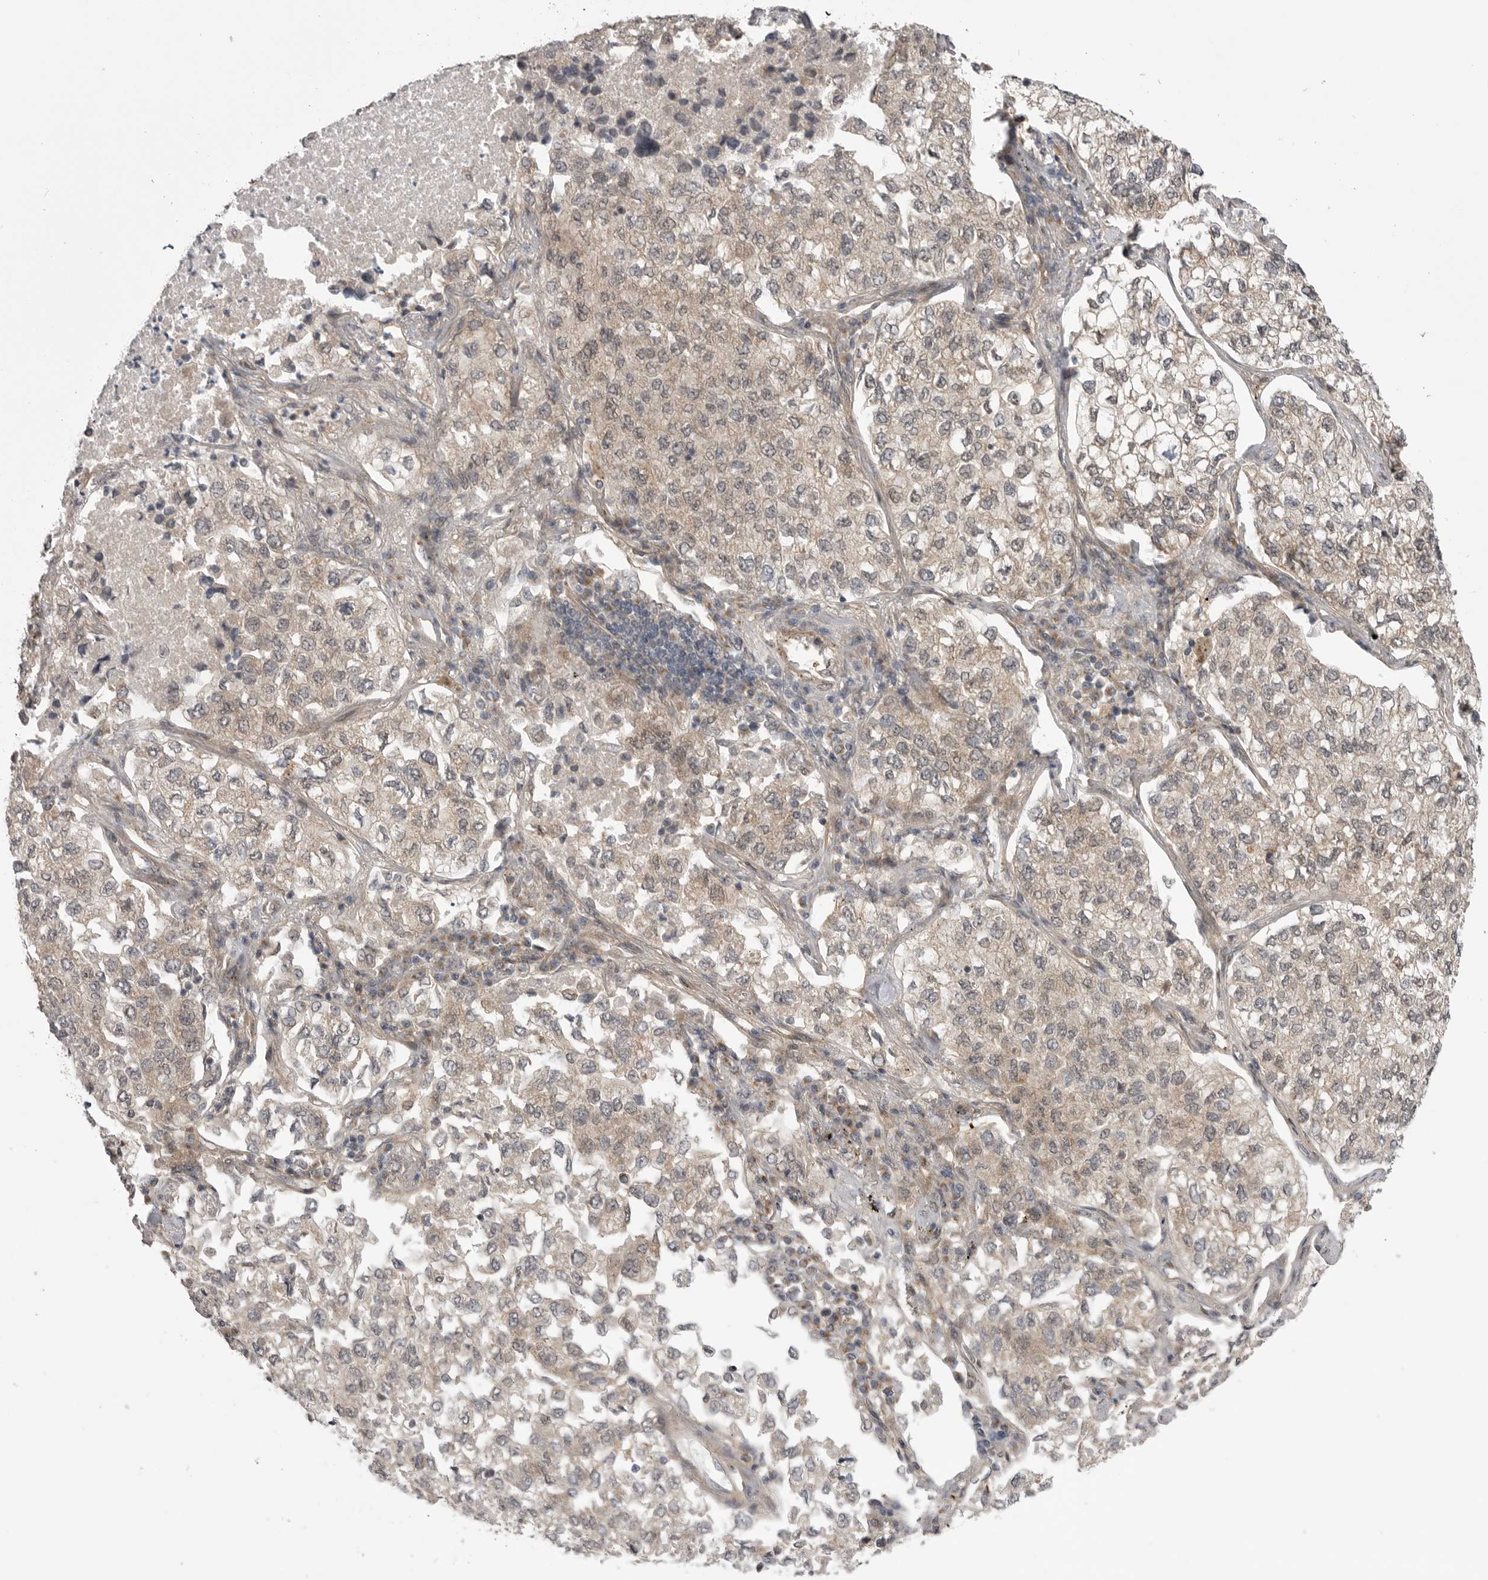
{"staining": {"intensity": "weak", "quantity": "25%-75%", "location": "cytoplasmic/membranous"}, "tissue": "lung cancer", "cell_type": "Tumor cells", "image_type": "cancer", "snomed": [{"axis": "morphology", "description": "Adenocarcinoma, NOS"}, {"axis": "topography", "description": "Lung"}], "caption": "About 25%-75% of tumor cells in human lung adenocarcinoma show weak cytoplasmic/membranous protein staining as visualized by brown immunohistochemical staining.", "gene": "PDCL", "patient": {"sex": "male", "age": 63}}